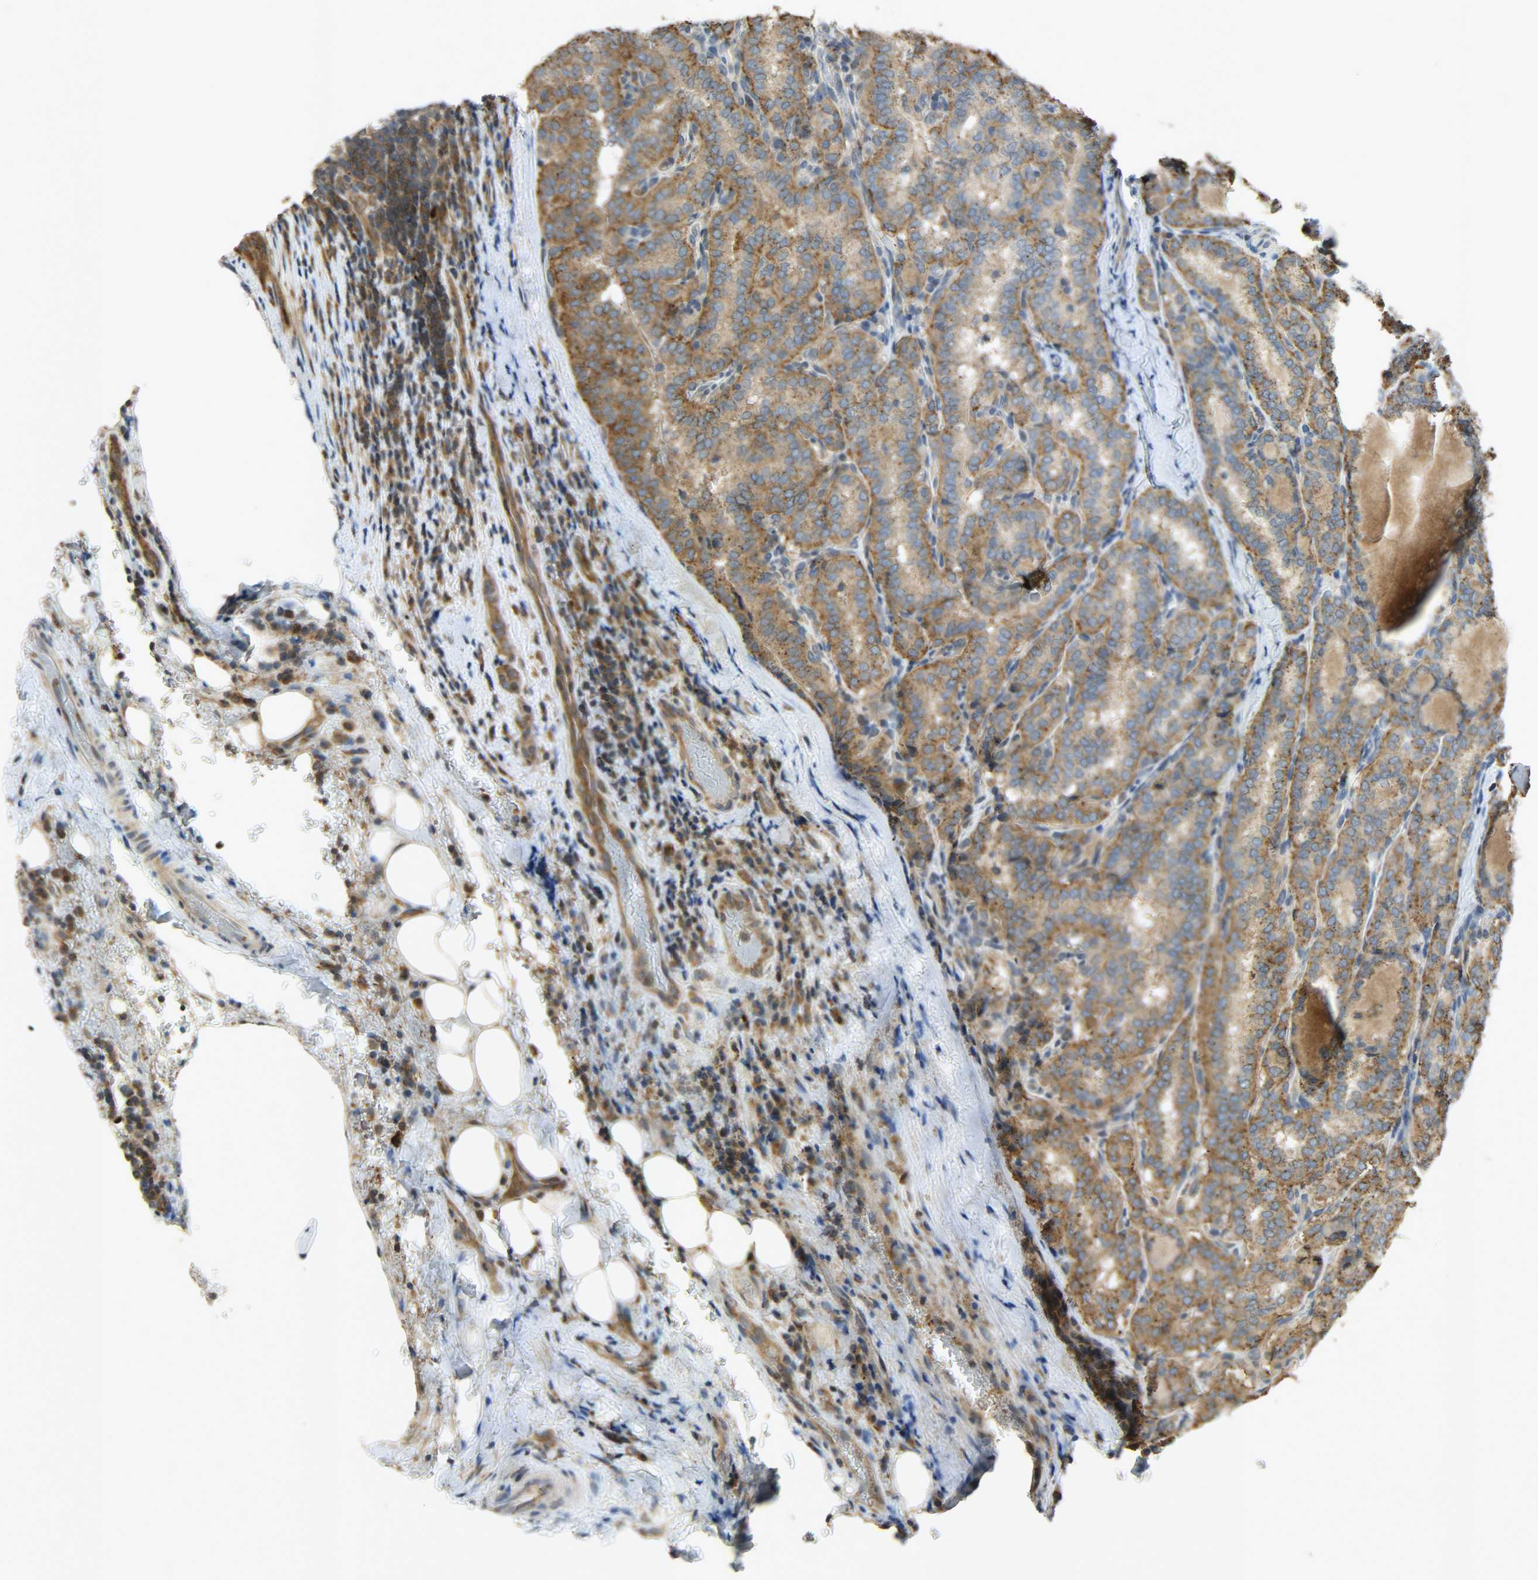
{"staining": {"intensity": "strong", "quantity": ">75%", "location": "cytoplasmic/membranous"}, "tissue": "thyroid cancer", "cell_type": "Tumor cells", "image_type": "cancer", "snomed": [{"axis": "morphology", "description": "Papillary adenocarcinoma, NOS"}, {"axis": "topography", "description": "Thyroid gland"}], "caption": "Thyroid cancer (papillary adenocarcinoma) tissue exhibits strong cytoplasmic/membranous positivity in approximately >75% of tumor cells, visualized by immunohistochemistry.", "gene": "GIT2", "patient": {"sex": "female", "age": 30}}